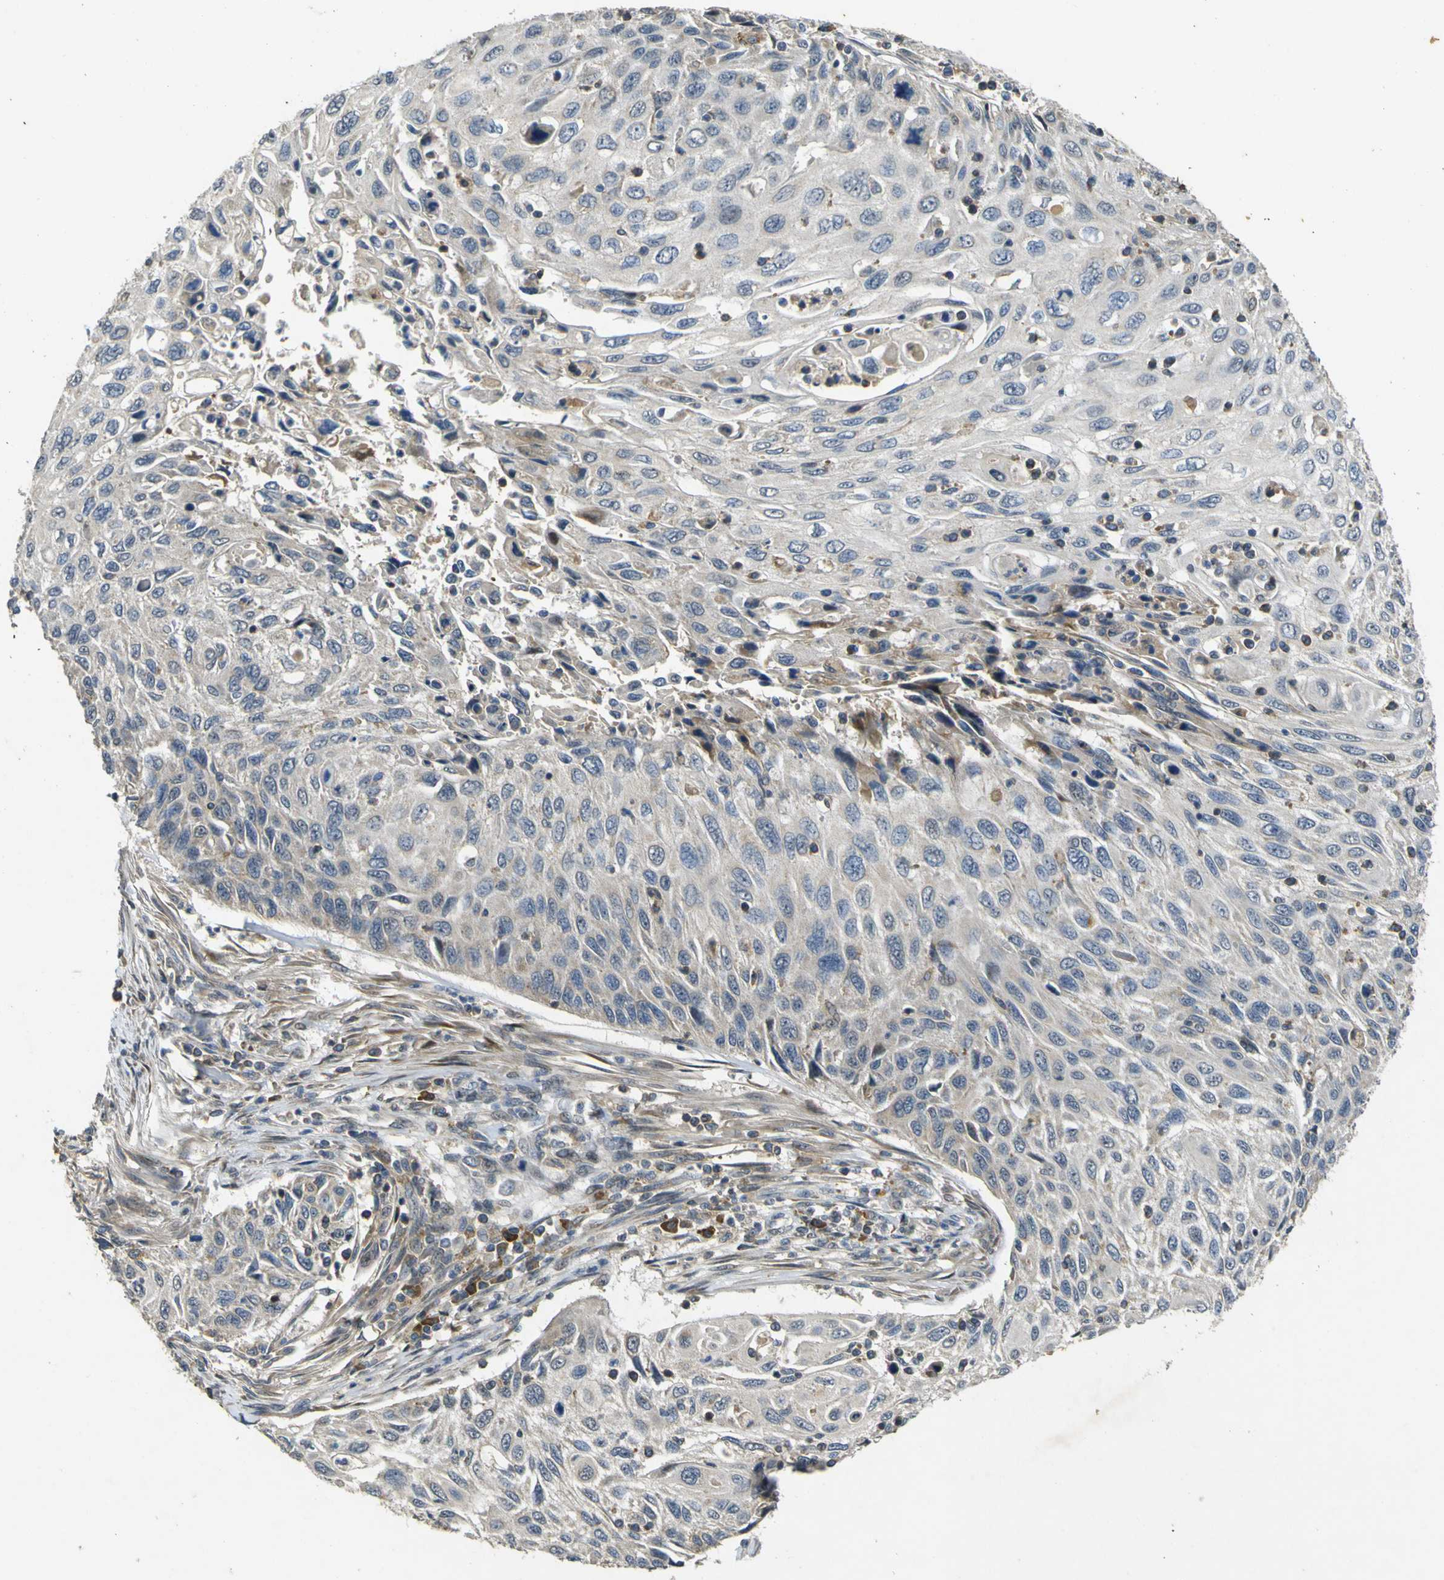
{"staining": {"intensity": "negative", "quantity": "none", "location": "none"}, "tissue": "cervical cancer", "cell_type": "Tumor cells", "image_type": "cancer", "snomed": [{"axis": "morphology", "description": "Squamous cell carcinoma, NOS"}, {"axis": "topography", "description": "Cervix"}], "caption": "The histopathology image exhibits no significant positivity in tumor cells of cervical cancer (squamous cell carcinoma).", "gene": "MAGI2", "patient": {"sex": "female", "age": 70}}